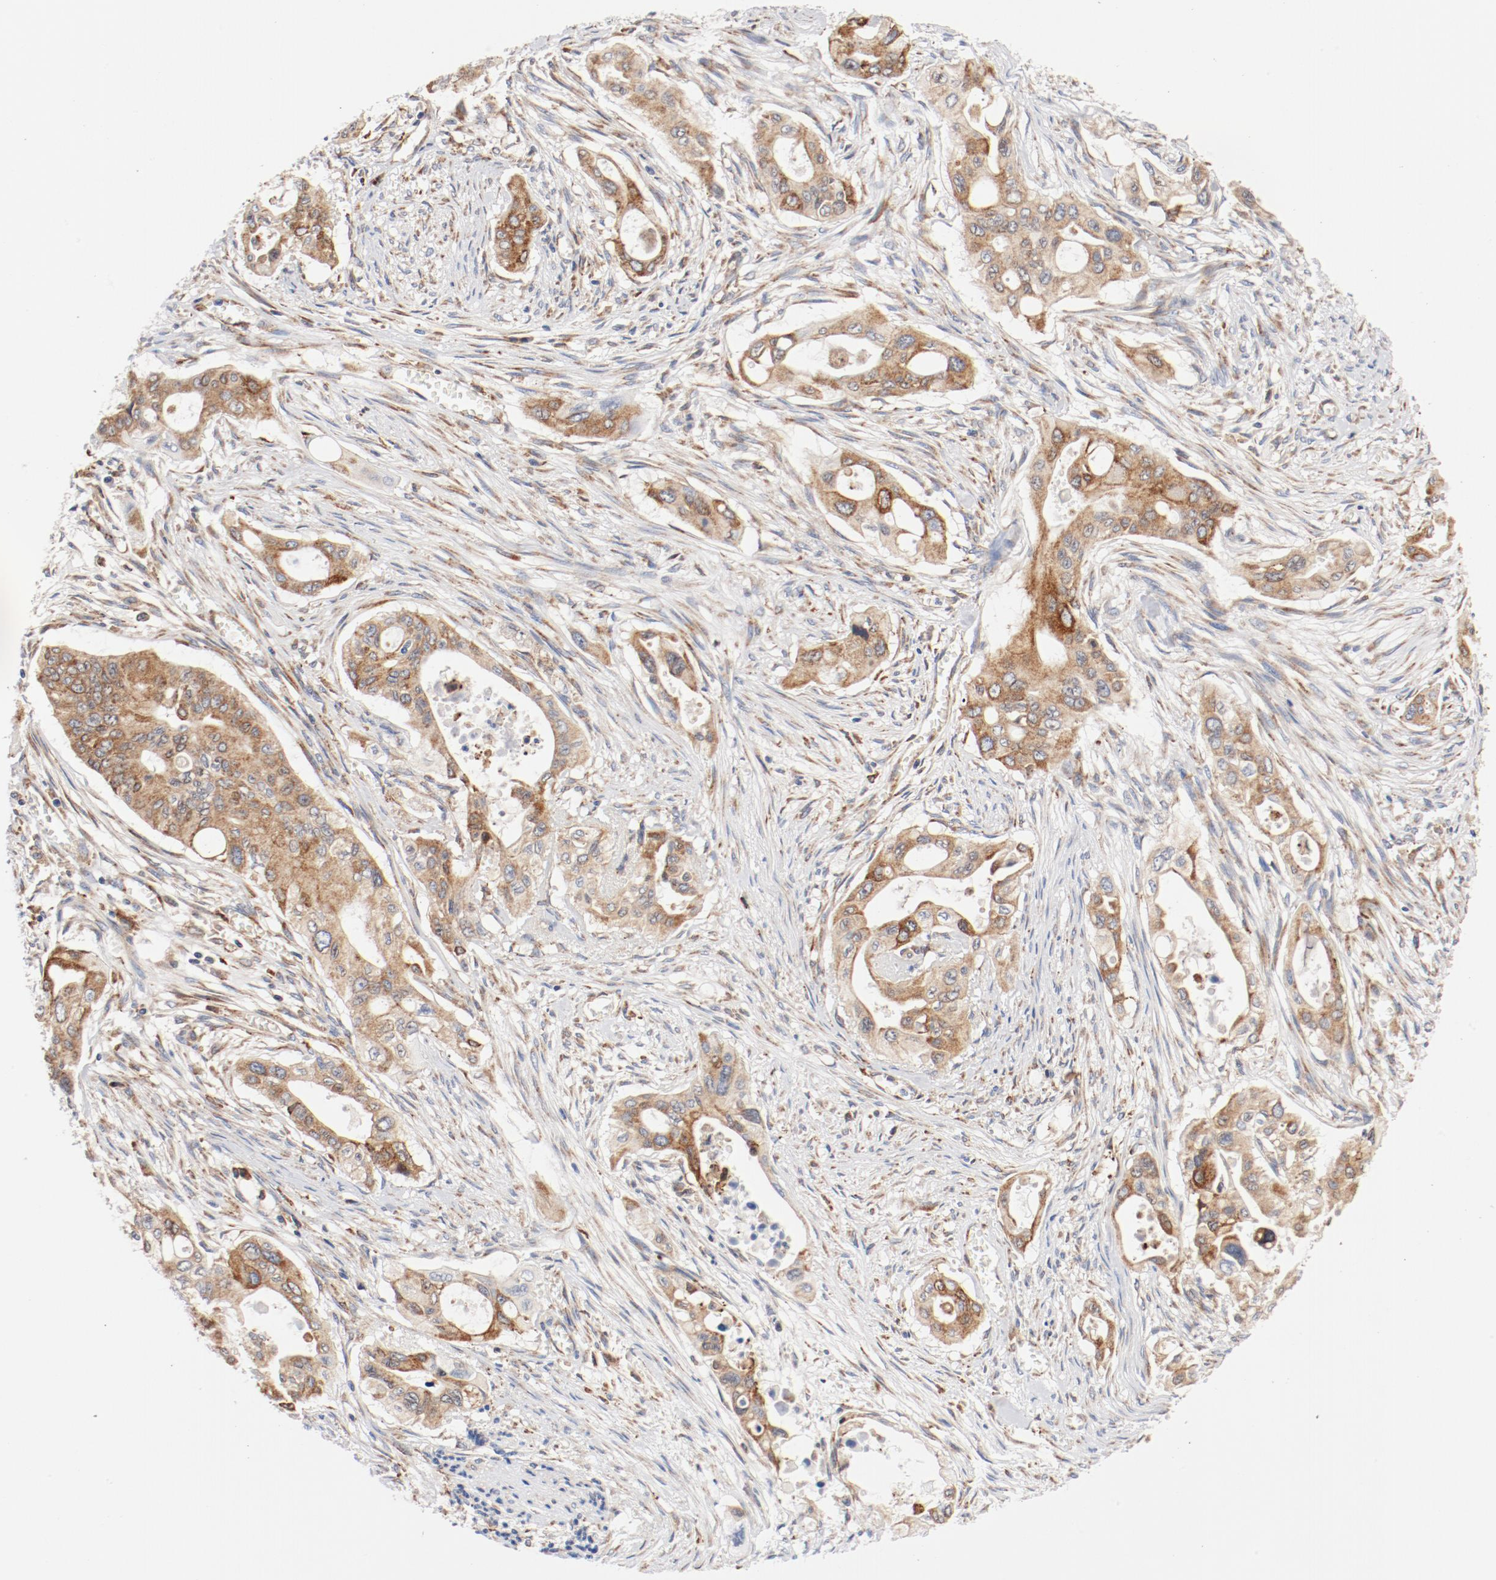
{"staining": {"intensity": "moderate", "quantity": ">75%", "location": "cytoplasmic/membranous"}, "tissue": "pancreatic cancer", "cell_type": "Tumor cells", "image_type": "cancer", "snomed": [{"axis": "morphology", "description": "Adenocarcinoma, NOS"}, {"axis": "topography", "description": "Pancreas"}], "caption": "Immunohistochemical staining of human pancreatic adenocarcinoma exhibits moderate cytoplasmic/membranous protein positivity in approximately >75% of tumor cells.", "gene": "PDPK1", "patient": {"sex": "male", "age": 77}}